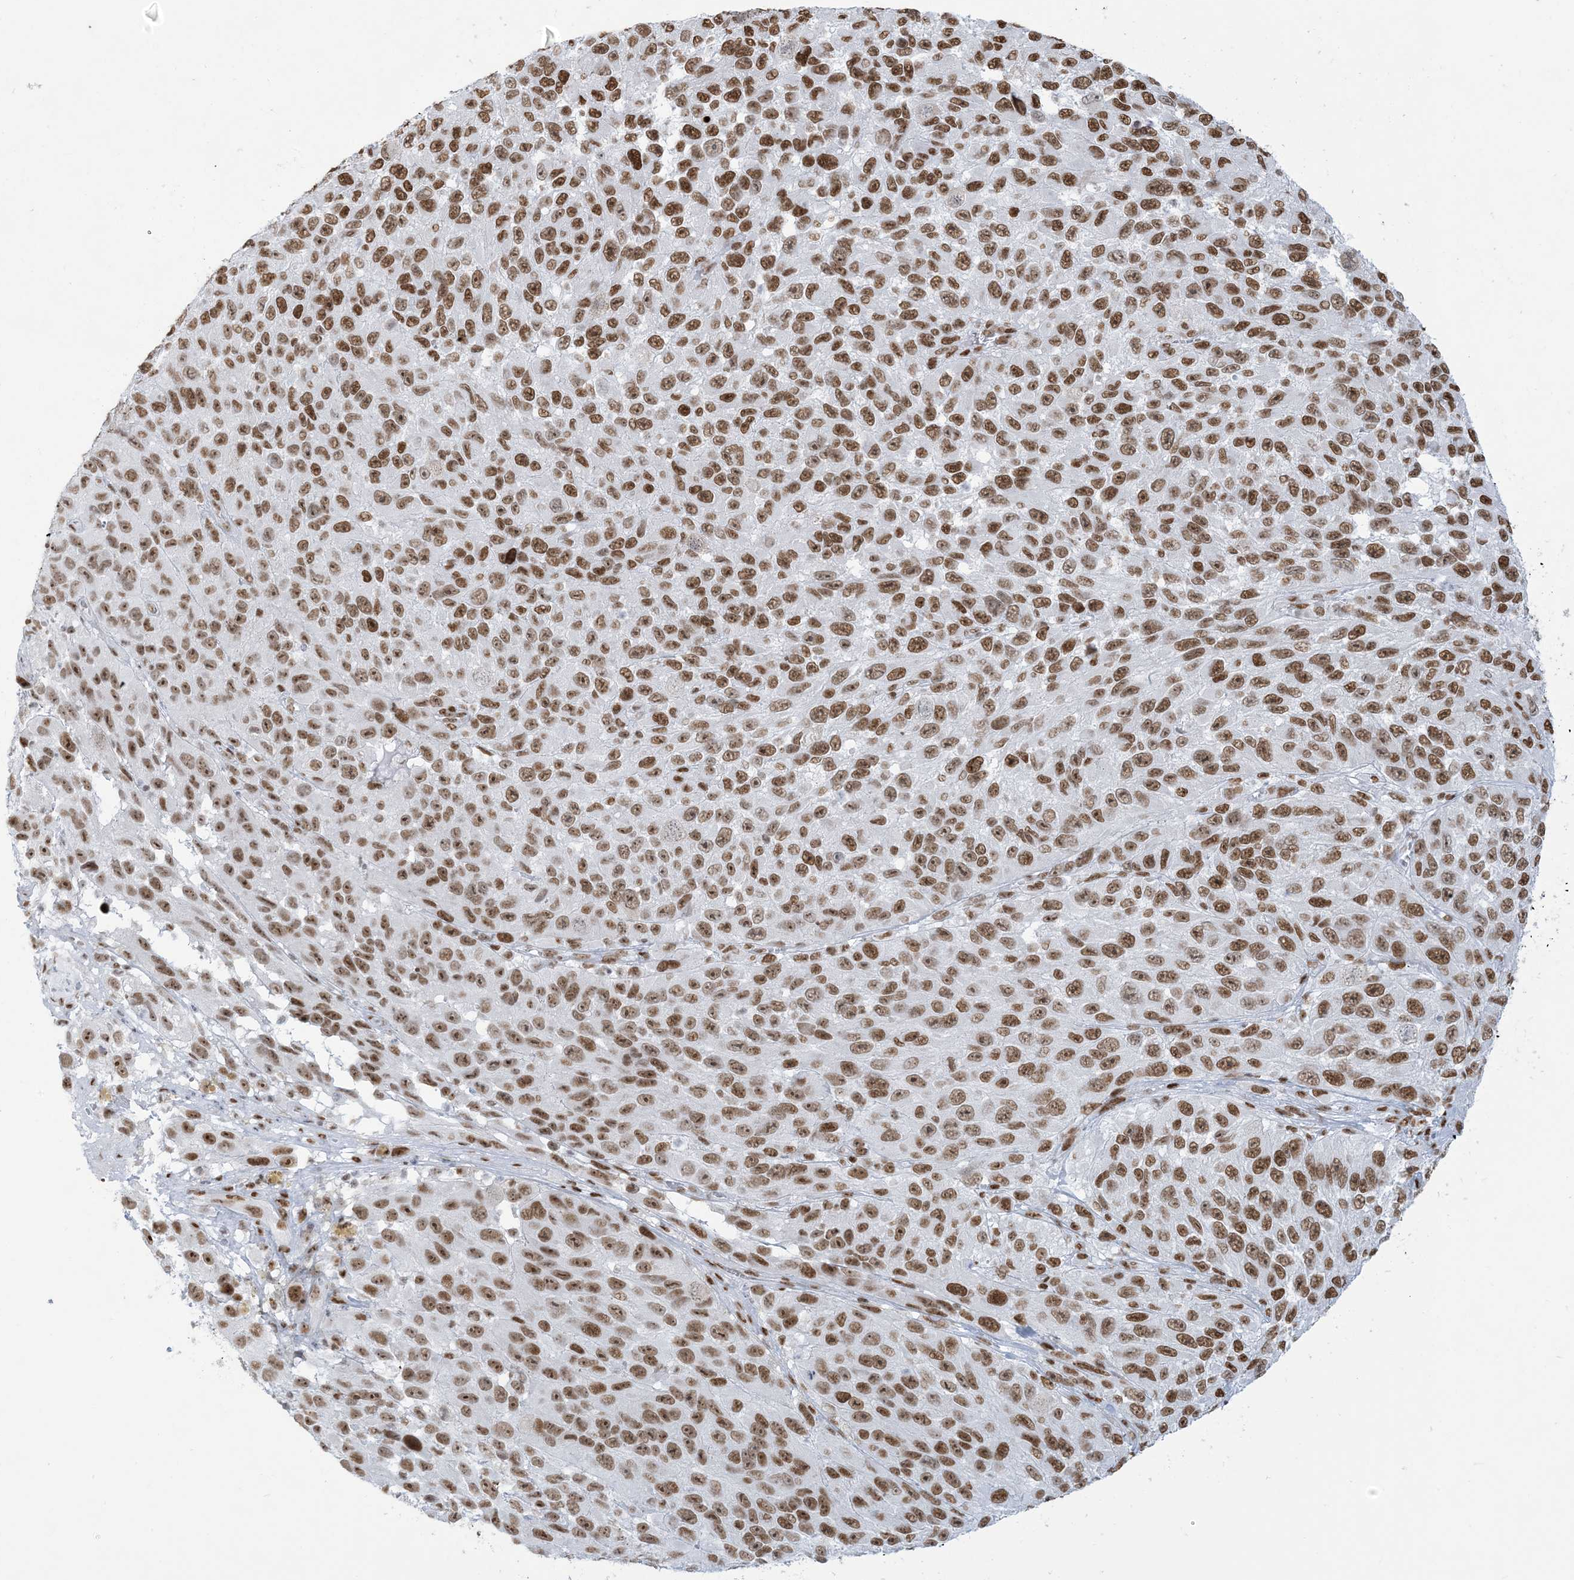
{"staining": {"intensity": "strong", "quantity": ">75%", "location": "nuclear"}, "tissue": "melanoma", "cell_type": "Tumor cells", "image_type": "cancer", "snomed": [{"axis": "morphology", "description": "Malignant melanoma, NOS"}, {"axis": "topography", "description": "Skin"}], "caption": "Brown immunohistochemical staining in human melanoma displays strong nuclear staining in approximately >75% of tumor cells.", "gene": "STAG1", "patient": {"sex": "female", "age": 96}}